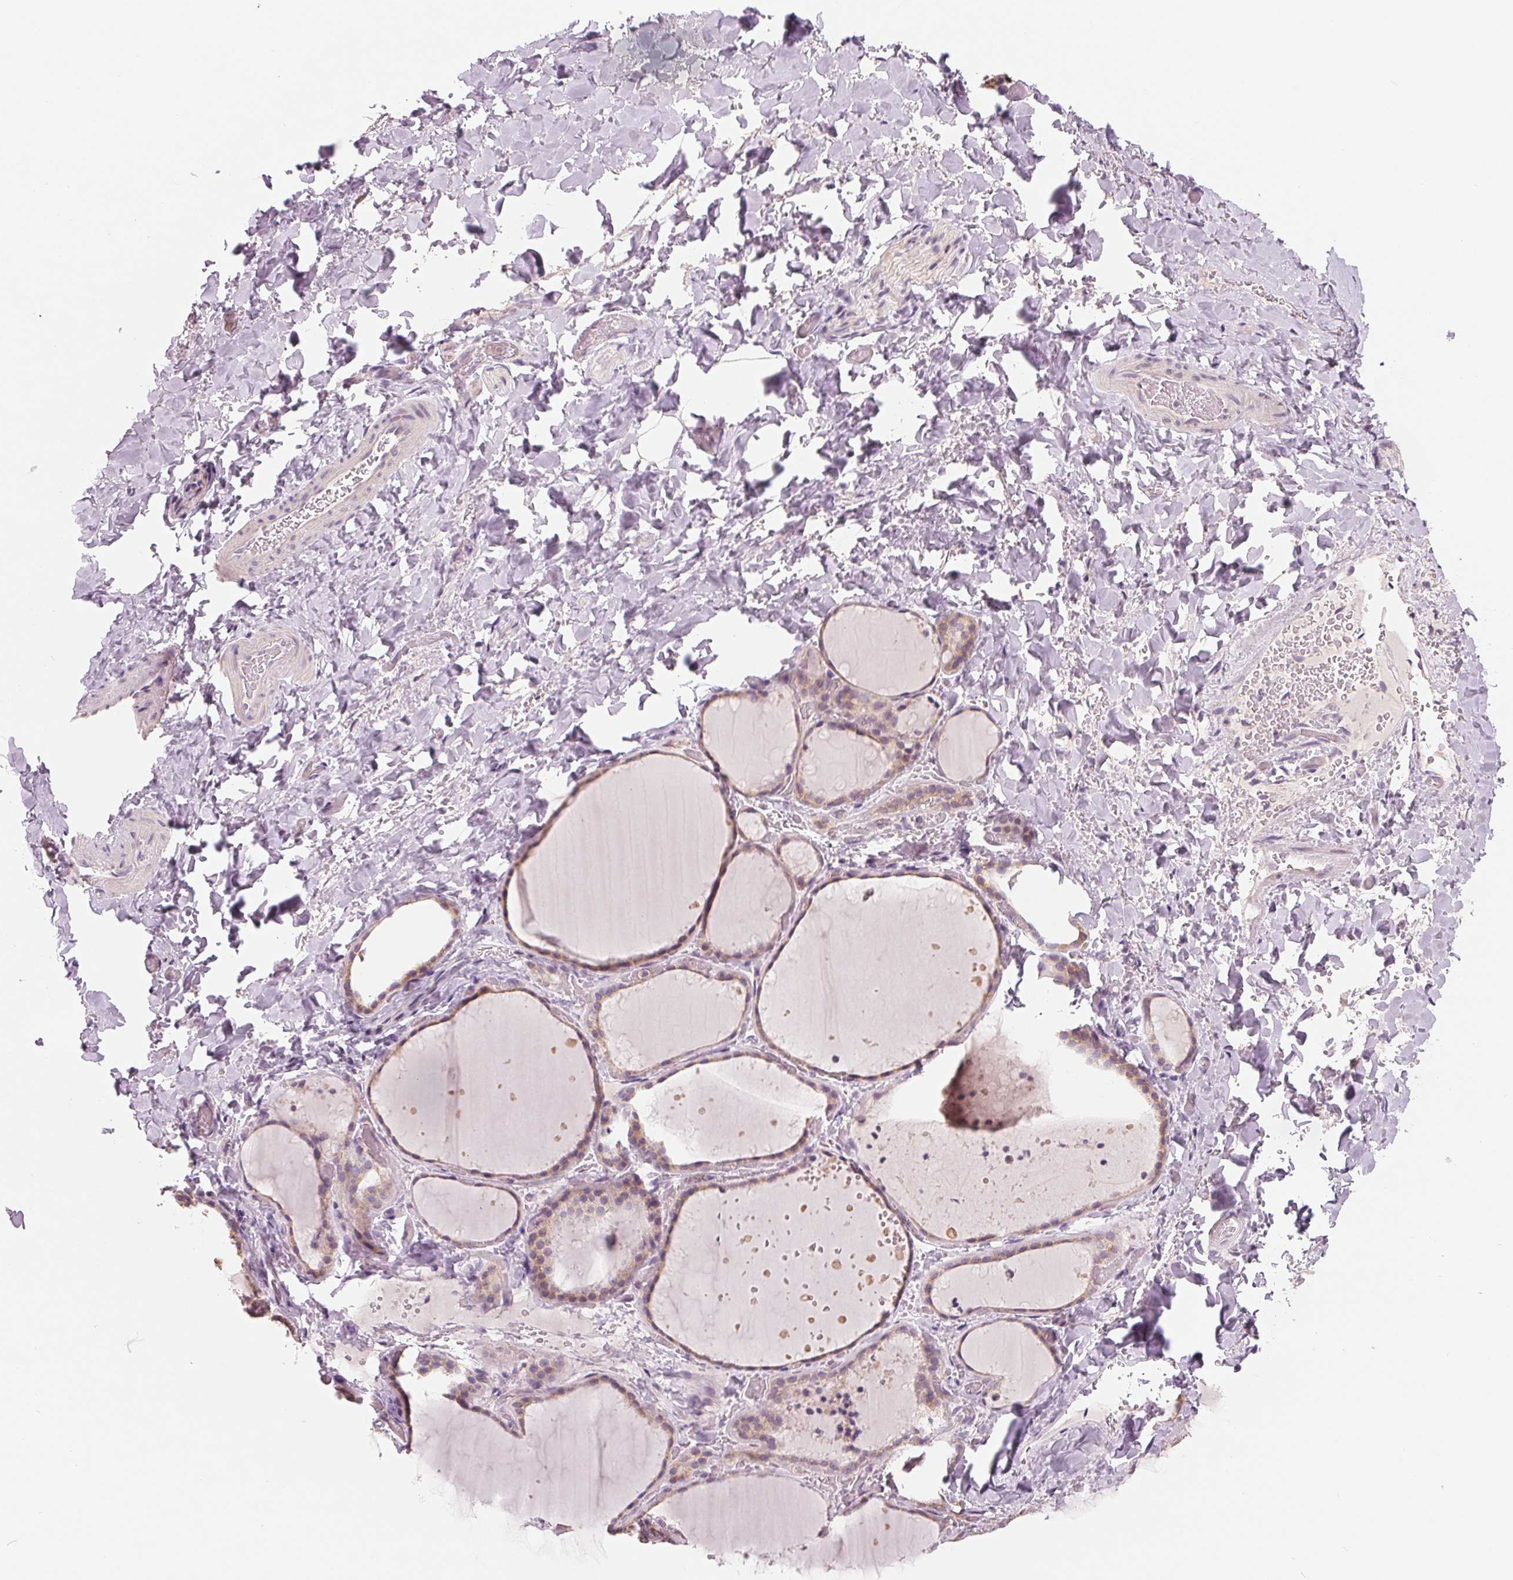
{"staining": {"intensity": "weak", "quantity": ">75%", "location": "cytoplasmic/membranous"}, "tissue": "thyroid gland", "cell_type": "Glandular cells", "image_type": "normal", "snomed": [{"axis": "morphology", "description": "Normal tissue, NOS"}, {"axis": "topography", "description": "Thyroid gland"}], "caption": "Immunohistochemistry (IHC) of benign thyroid gland reveals low levels of weak cytoplasmic/membranous expression in approximately >75% of glandular cells.", "gene": "AQP8", "patient": {"sex": "female", "age": 36}}